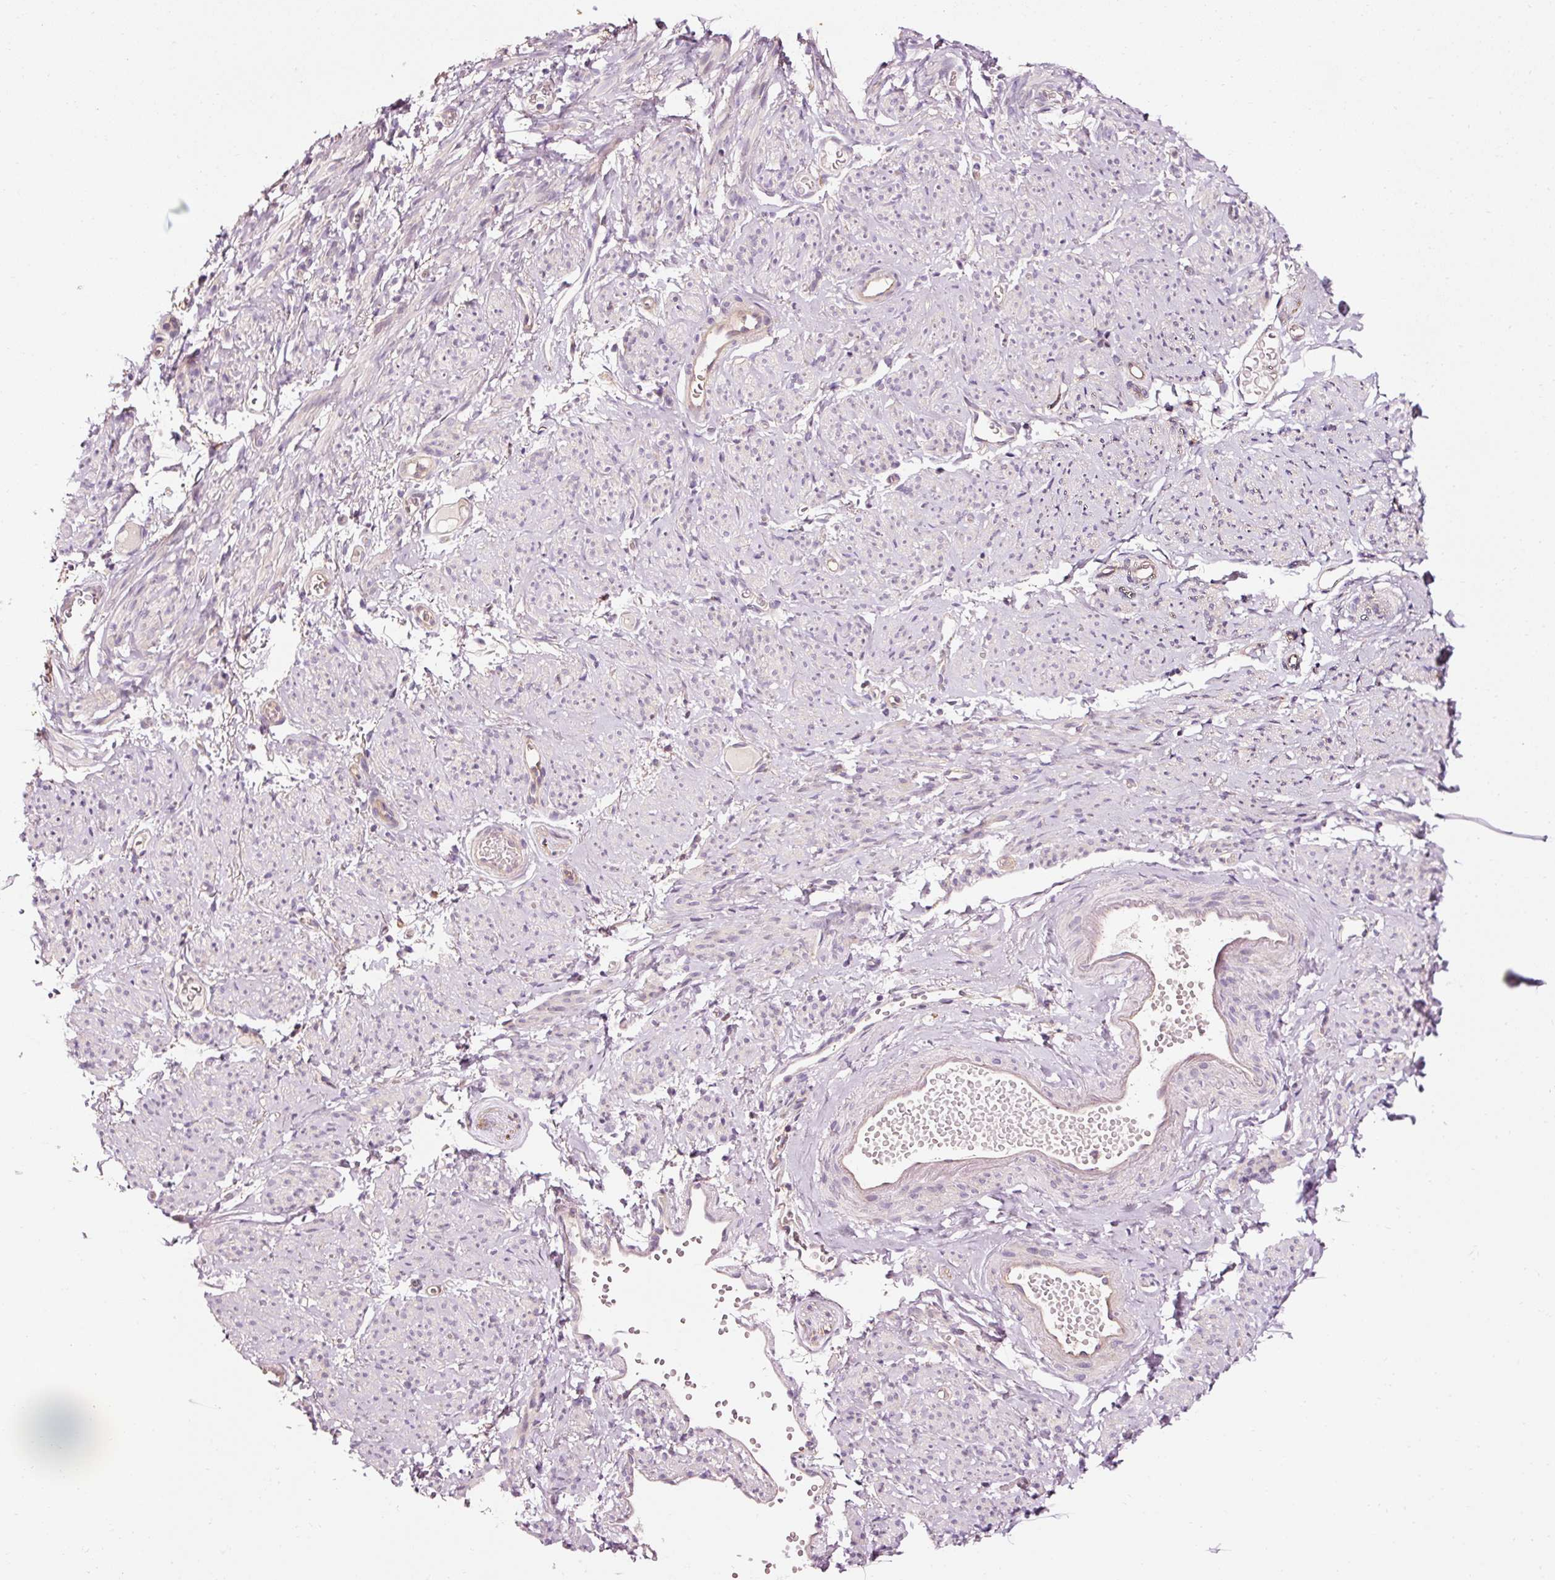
{"staining": {"intensity": "negative", "quantity": "none", "location": "none"}, "tissue": "smooth muscle", "cell_type": "Smooth muscle cells", "image_type": "normal", "snomed": [{"axis": "morphology", "description": "Normal tissue, NOS"}, {"axis": "topography", "description": "Smooth muscle"}], "caption": "This image is of benign smooth muscle stained with immunohistochemistry (IHC) to label a protein in brown with the nuclei are counter-stained blue. There is no positivity in smooth muscle cells. (Immunohistochemistry, brightfield microscopy, high magnification).", "gene": "NAPA", "patient": {"sex": "female", "age": 65}}